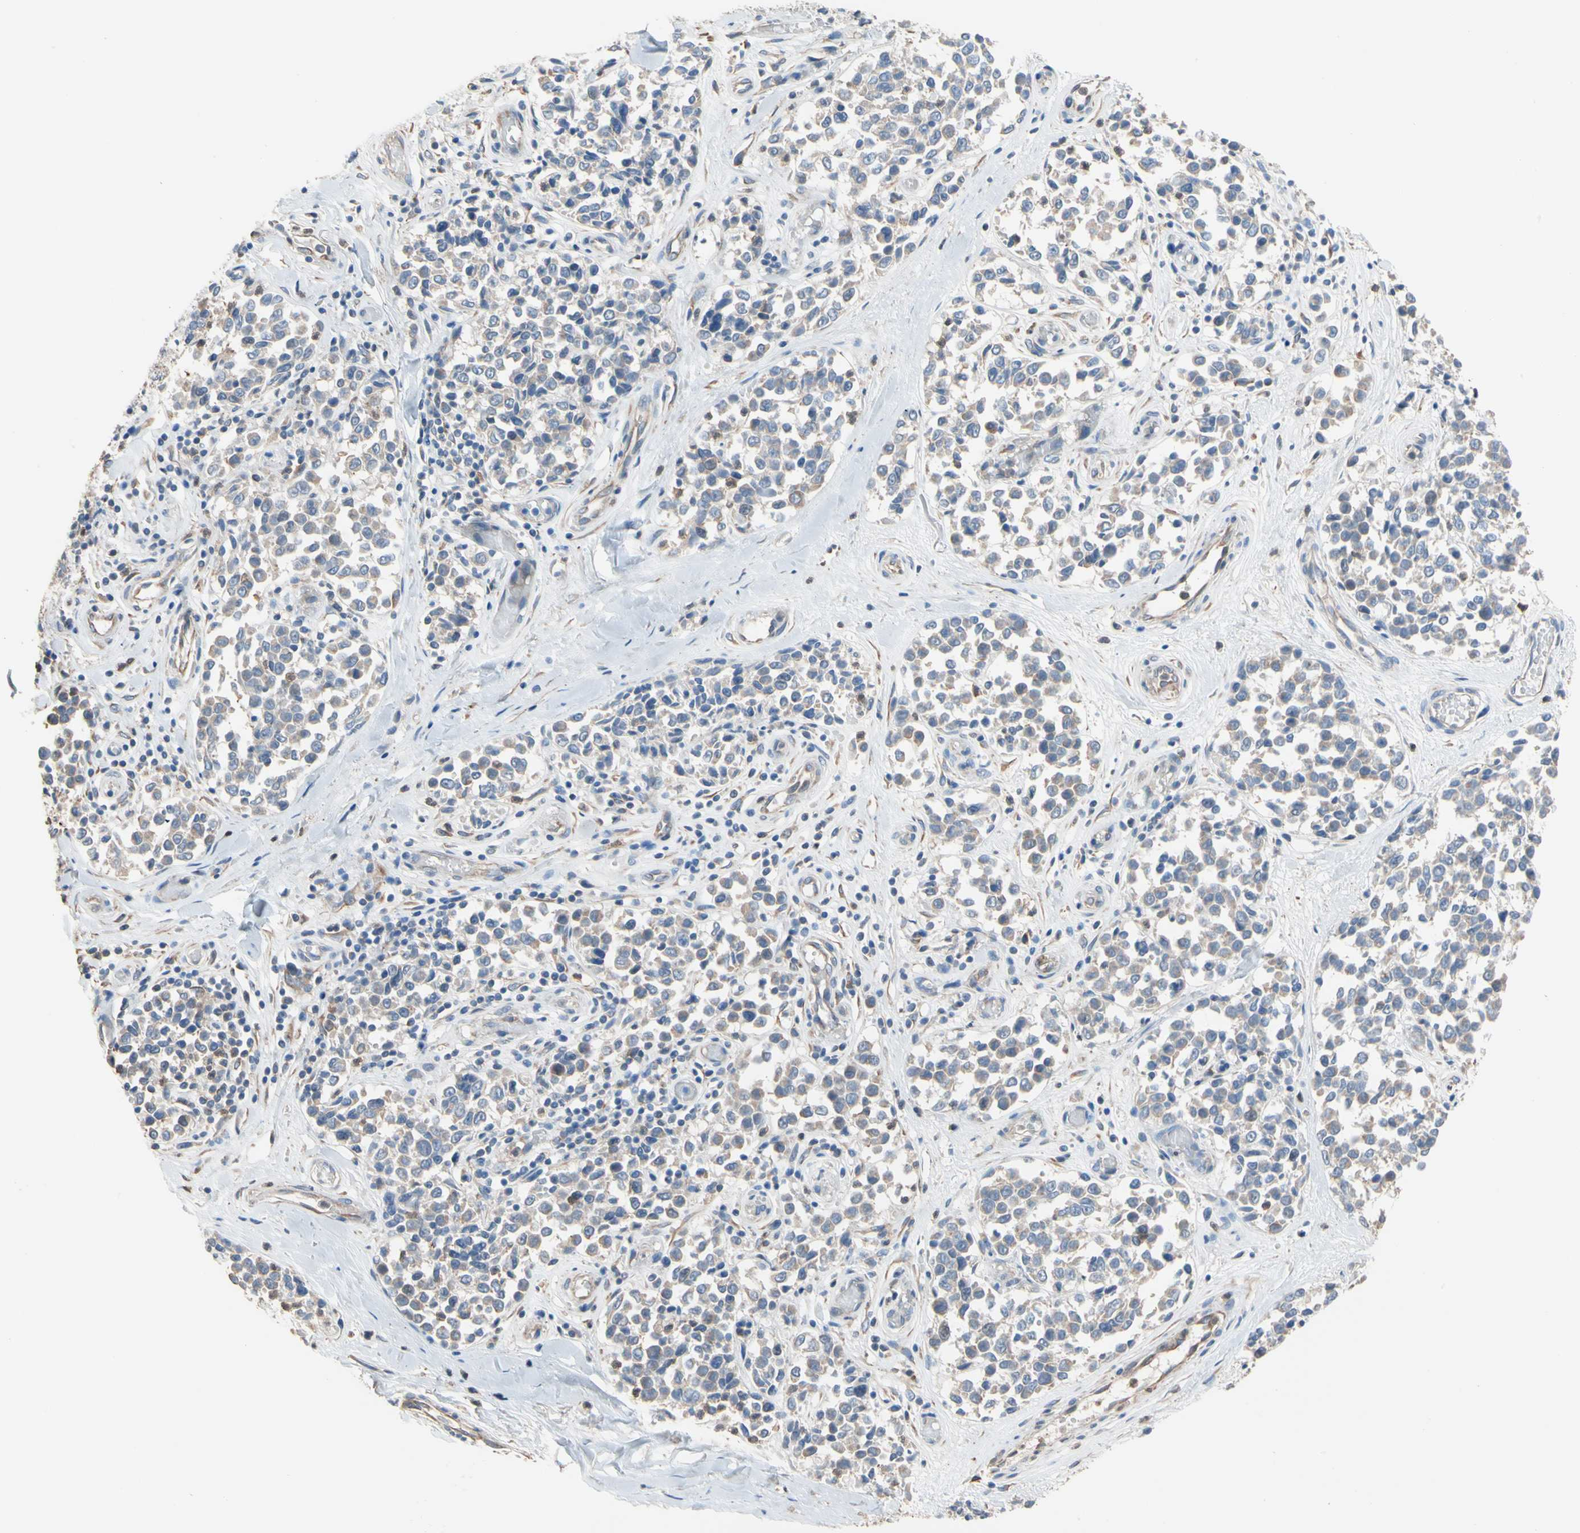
{"staining": {"intensity": "negative", "quantity": "none", "location": "none"}, "tissue": "melanoma", "cell_type": "Tumor cells", "image_type": "cancer", "snomed": [{"axis": "morphology", "description": "Malignant melanoma, NOS"}, {"axis": "topography", "description": "Skin"}], "caption": "Immunohistochemistry histopathology image of human malignant melanoma stained for a protein (brown), which exhibits no expression in tumor cells.", "gene": "BBOX1", "patient": {"sex": "female", "age": 64}}